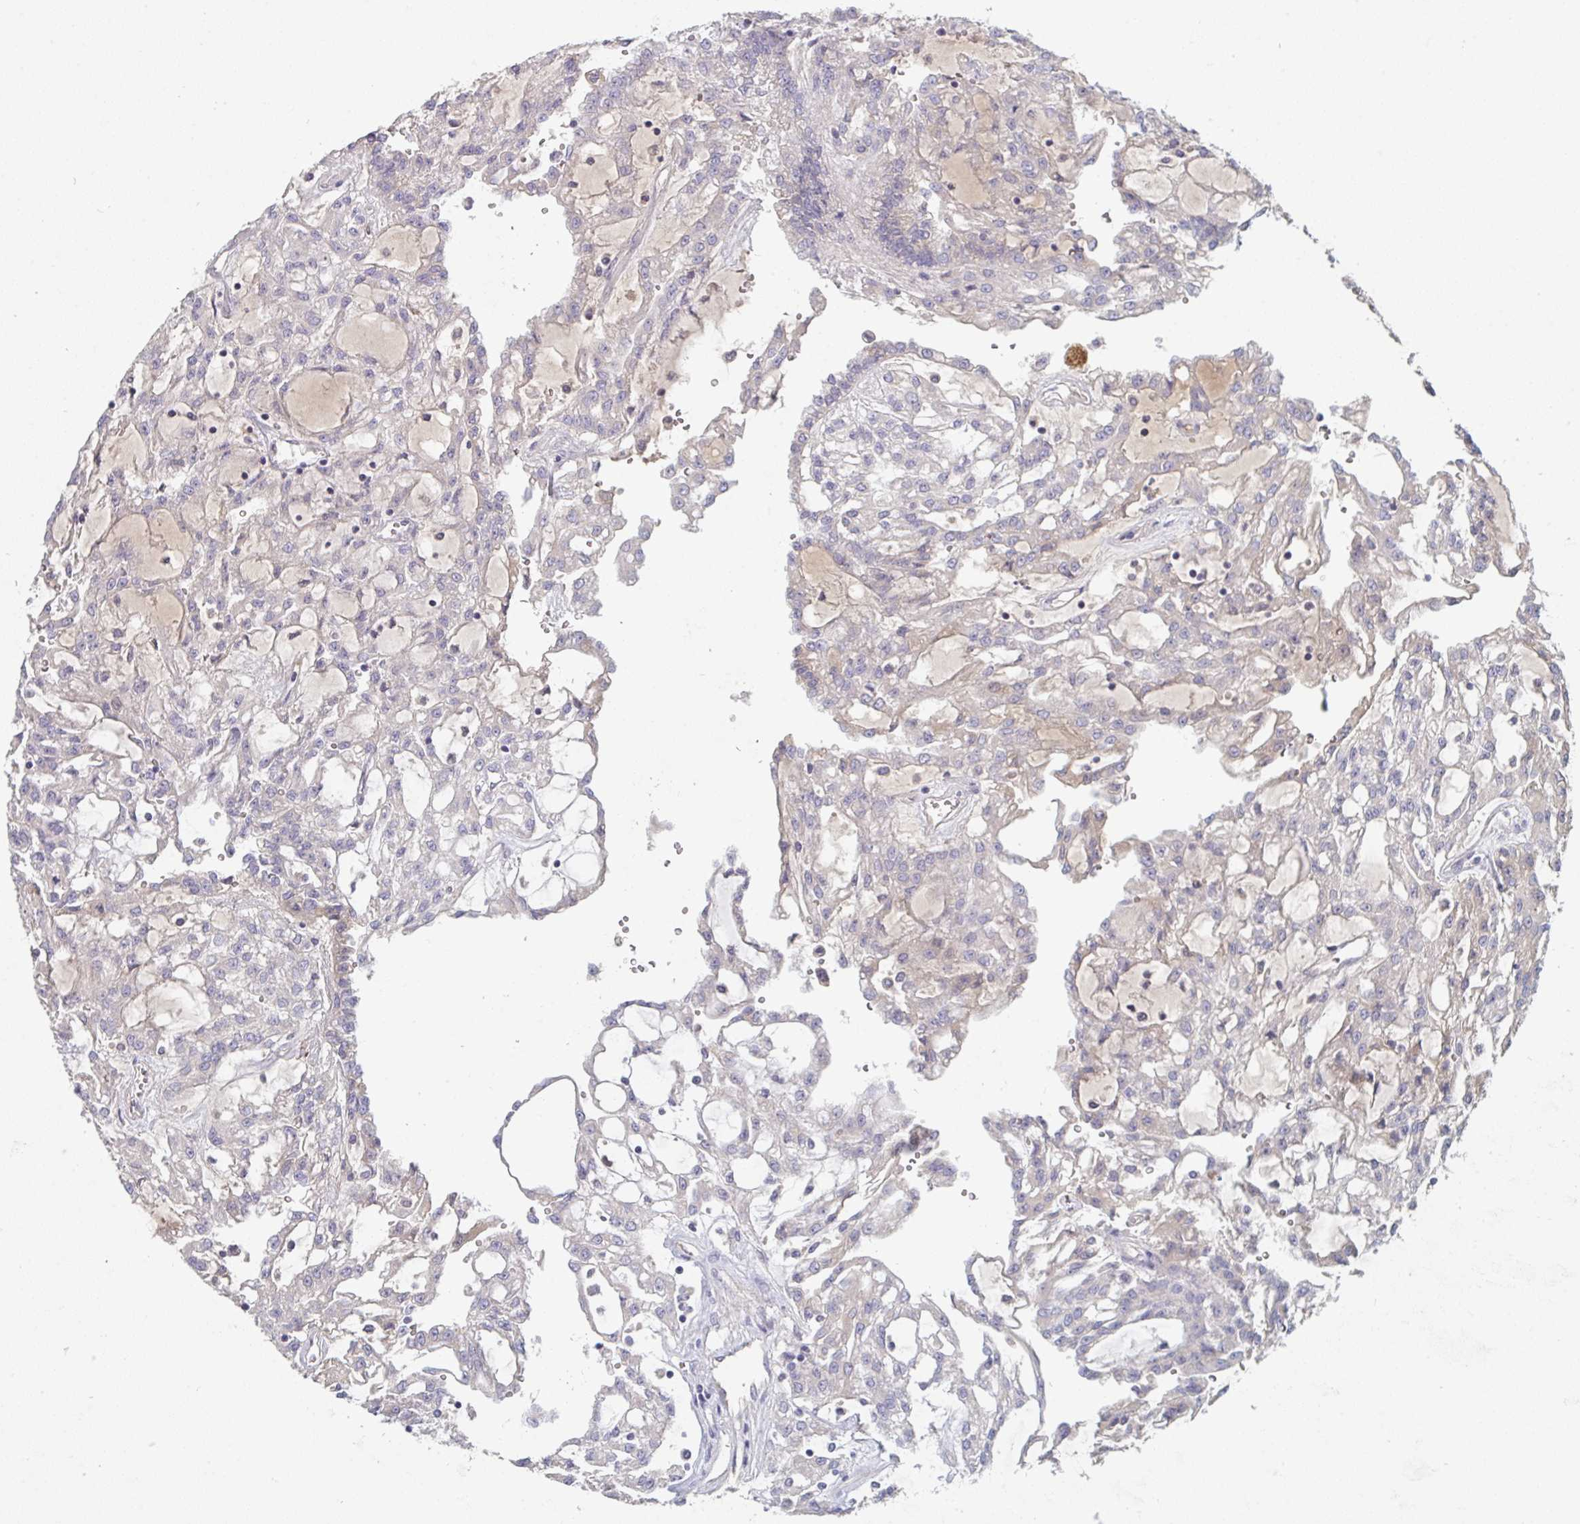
{"staining": {"intensity": "negative", "quantity": "none", "location": "none"}, "tissue": "renal cancer", "cell_type": "Tumor cells", "image_type": "cancer", "snomed": [{"axis": "morphology", "description": "Adenocarcinoma, NOS"}, {"axis": "topography", "description": "Kidney"}], "caption": "This is an immunohistochemistry image of human renal cancer. There is no staining in tumor cells.", "gene": "HGFAC", "patient": {"sex": "male", "age": 63}}